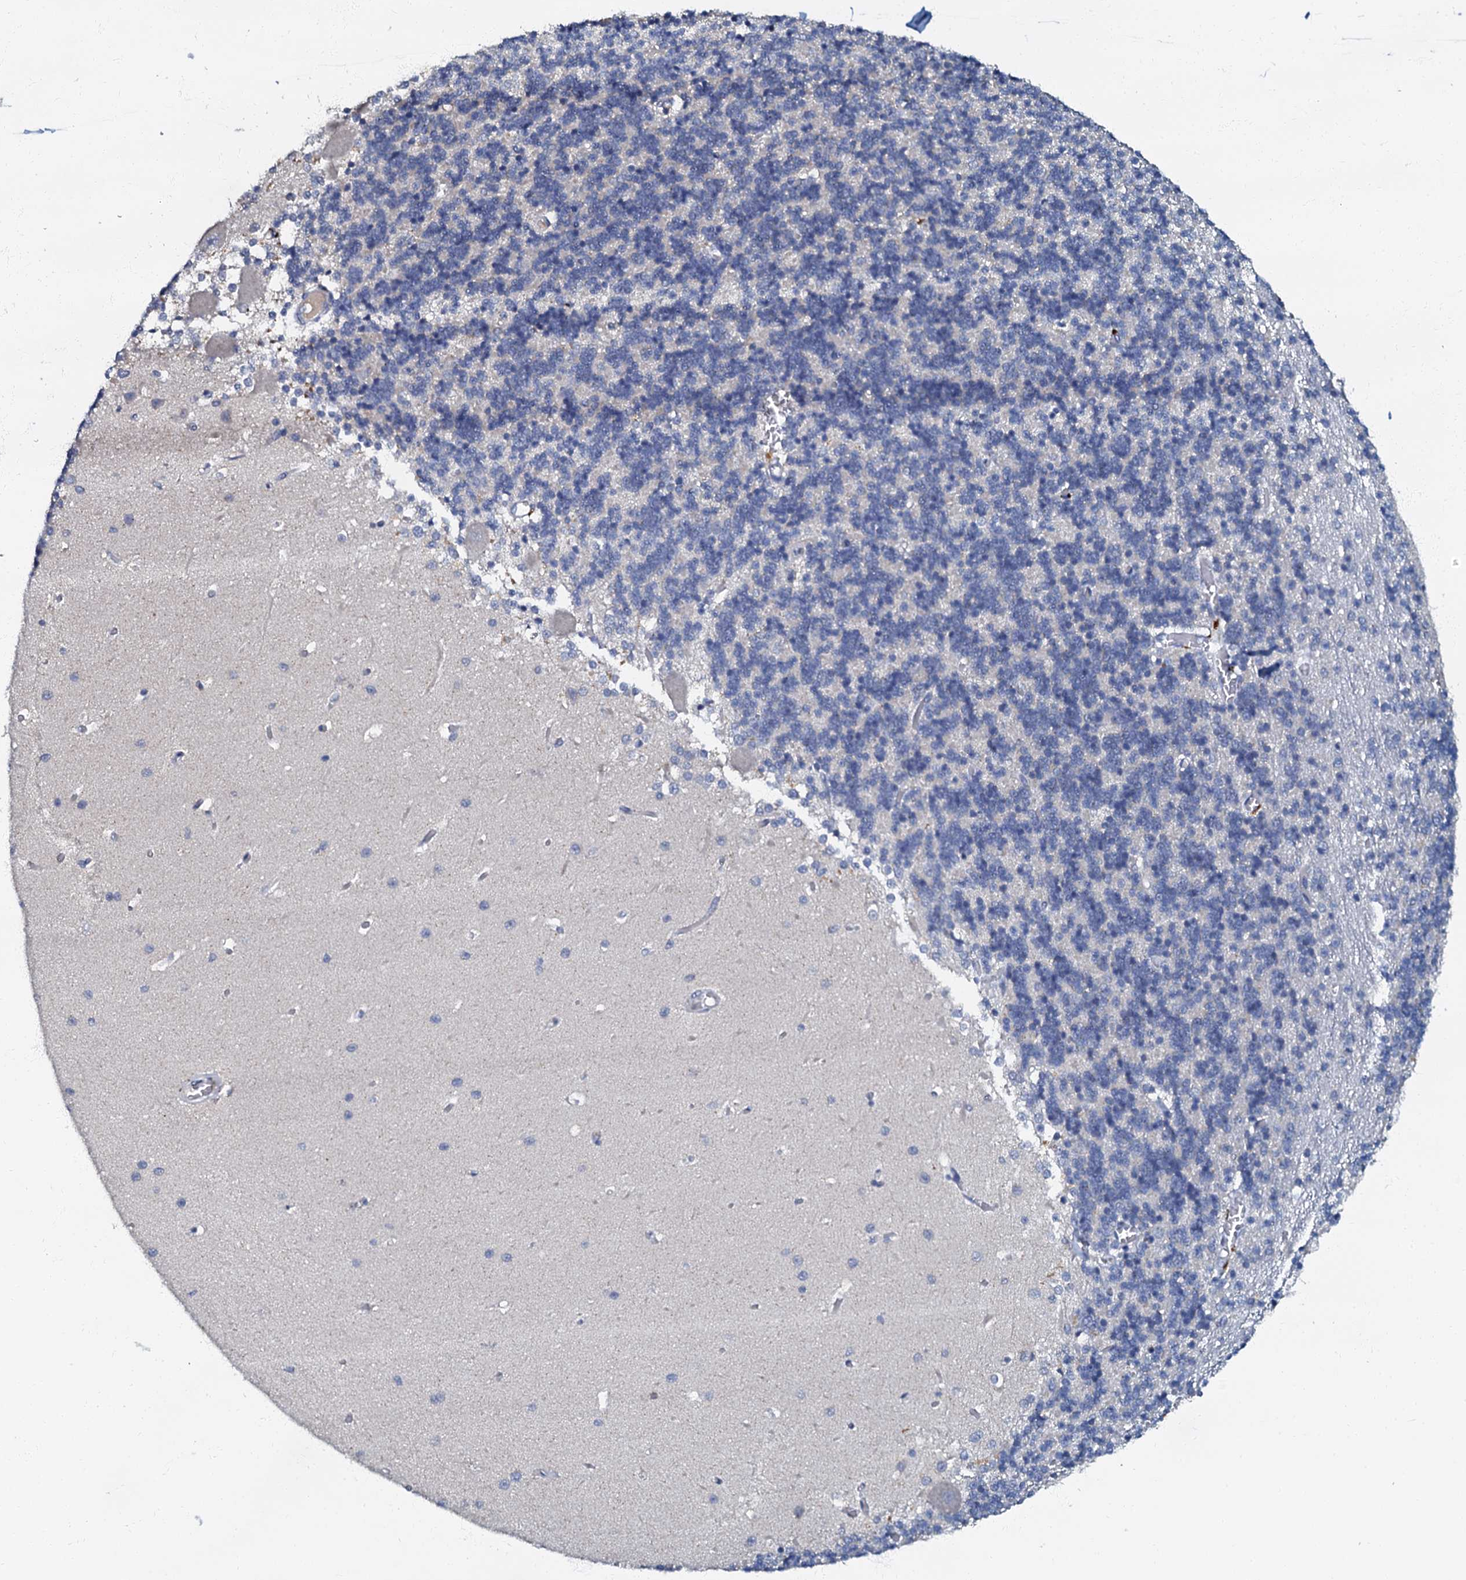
{"staining": {"intensity": "negative", "quantity": "none", "location": "none"}, "tissue": "cerebellum", "cell_type": "Cells in granular layer", "image_type": "normal", "snomed": [{"axis": "morphology", "description": "Normal tissue, NOS"}, {"axis": "topography", "description": "Cerebellum"}], "caption": "Cerebellum was stained to show a protein in brown. There is no significant positivity in cells in granular layer. Nuclei are stained in blue.", "gene": "OLAH", "patient": {"sex": "male", "age": 37}}